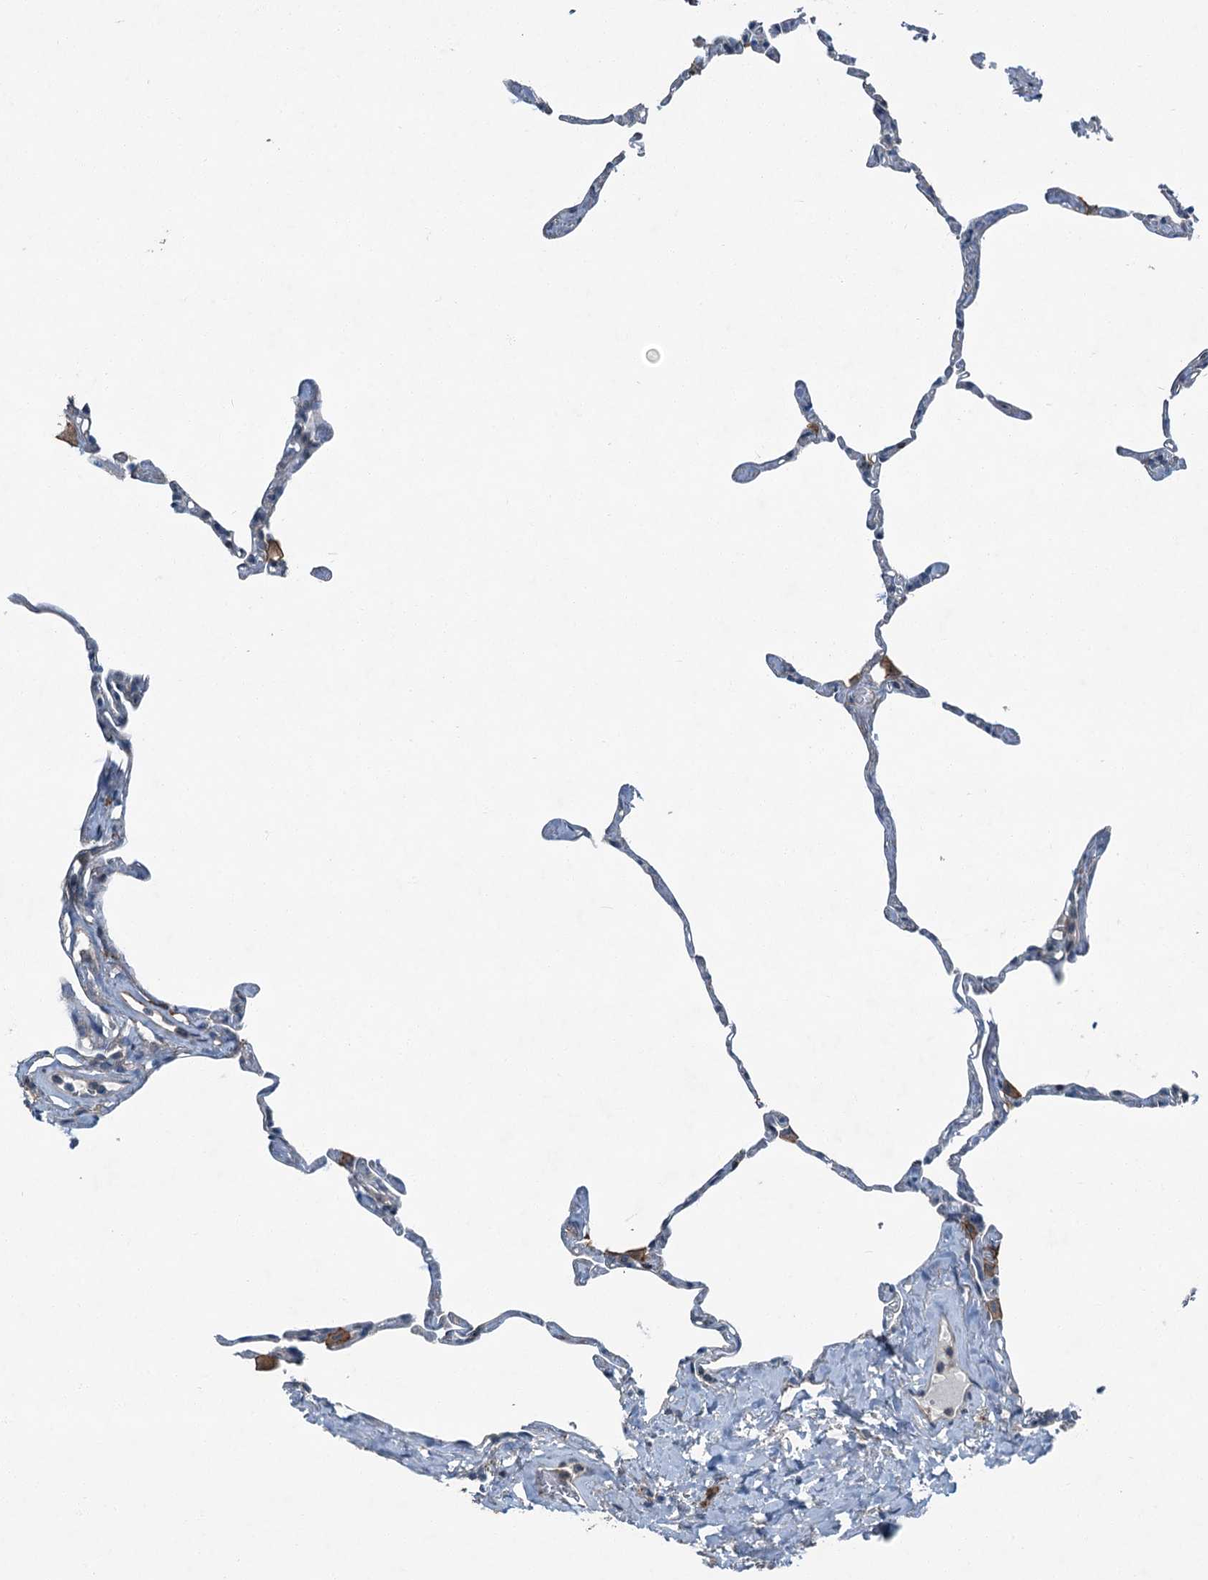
{"staining": {"intensity": "negative", "quantity": "none", "location": "none"}, "tissue": "lung", "cell_type": "Alveolar cells", "image_type": "normal", "snomed": [{"axis": "morphology", "description": "Normal tissue, NOS"}, {"axis": "topography", "description": "Lung"}], "caption": "The photomicrograph demonstrates no staining of alveolar cells in benign lung. (Brightfield microscopy of DAB immunohistochemistry at high magnification).", "gene": "AXL", "patient": {"sex": "male", "age": 65}}